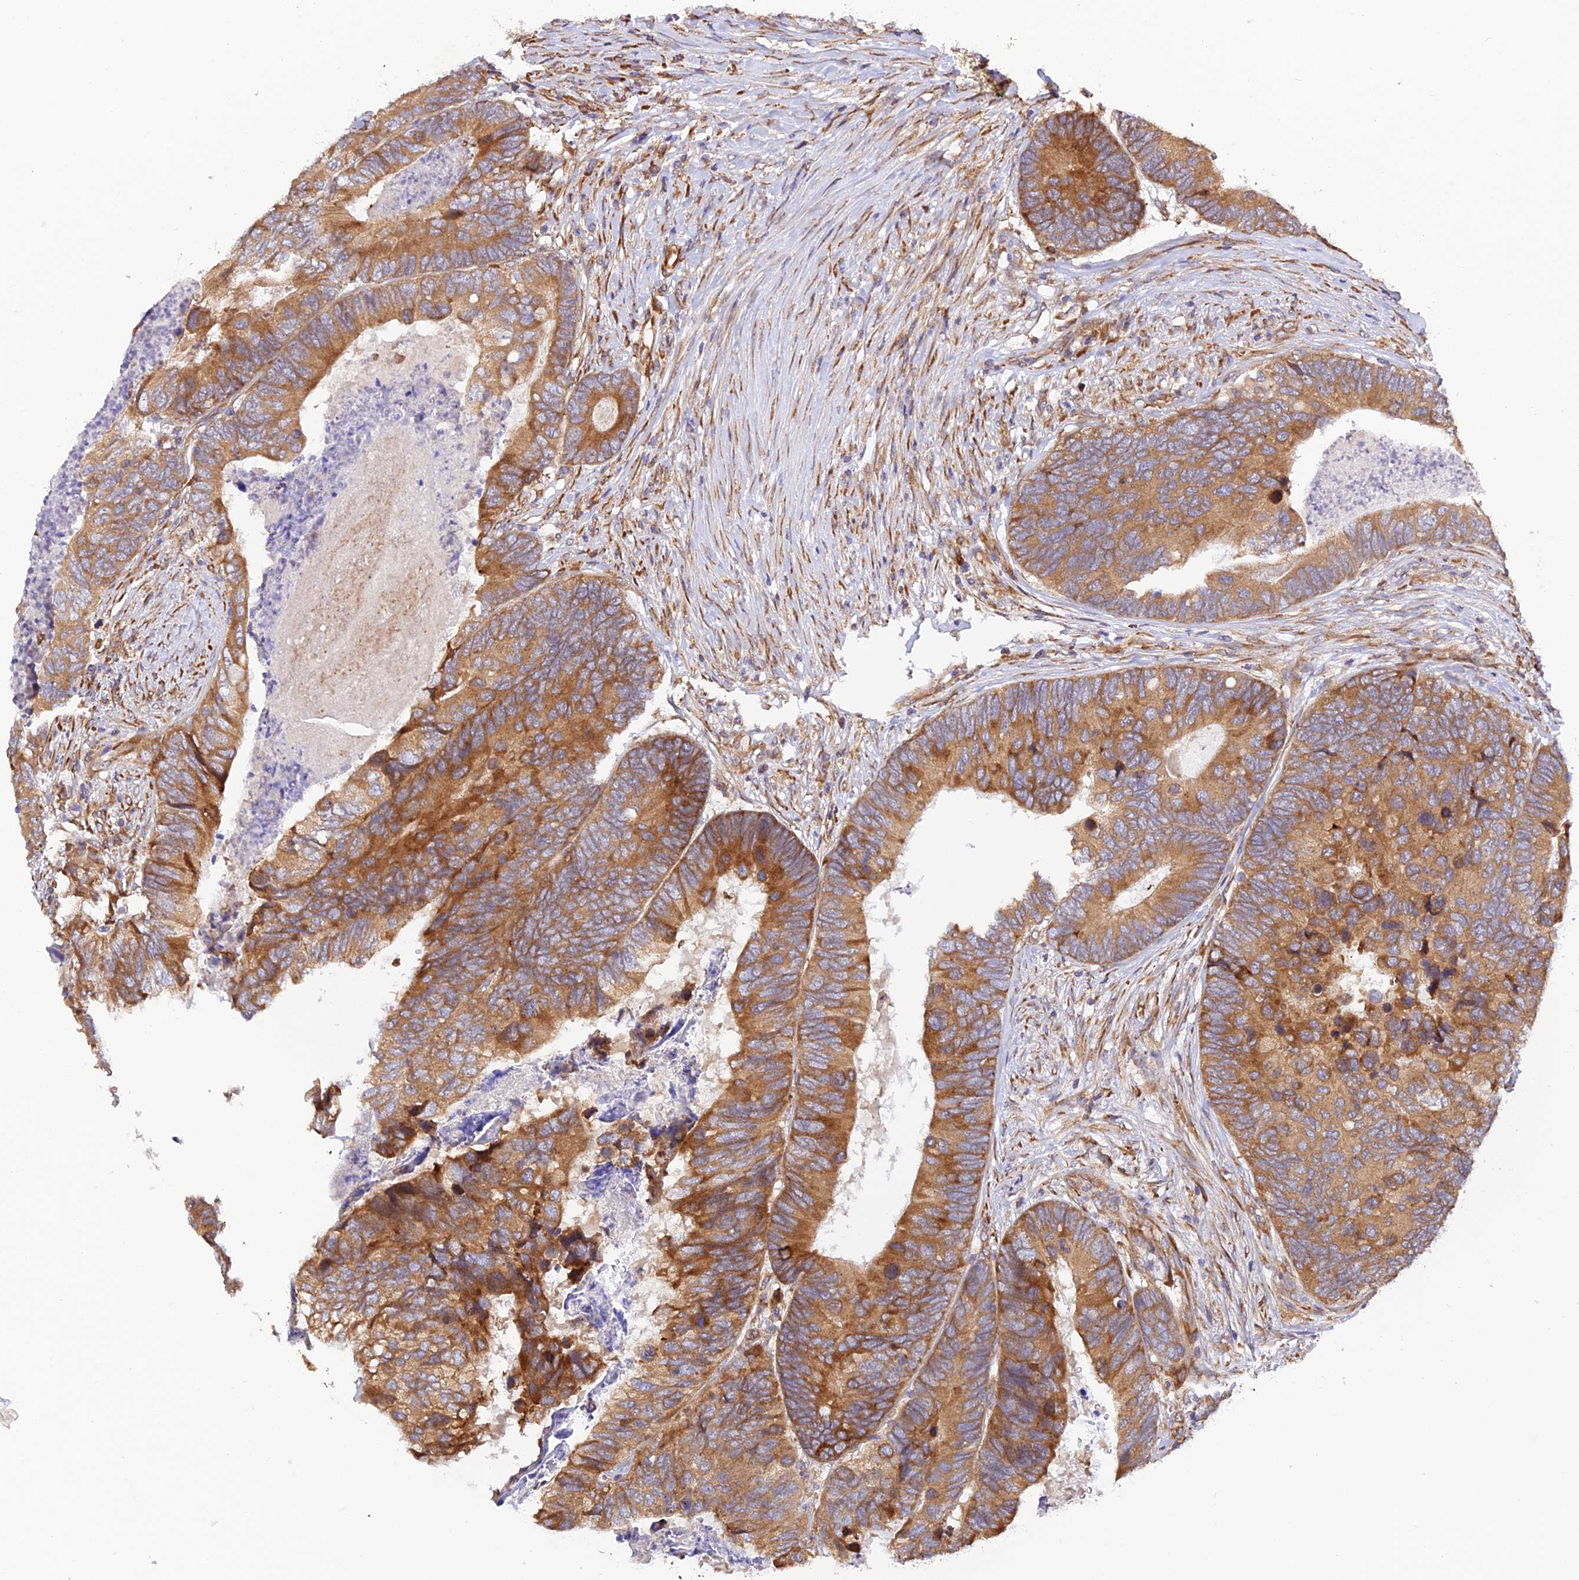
{"staining": {"intensity": "moderate", "quantity": ">75%", "location": "cytoplasmic/membranous"}, "tissue": "colorectal cancer", "cell_type": "Tumor cells", "image_type": "cancer", "snomed": [{"axis": "morphology", "description": "Adenocarcinoma, NOS"}, {"axis": "topography", "description": "Colon"}], "caption": "This photomicrograph shows immunohistochemistry (IHC) staining of human adenocarcinoma (colorectal), with medium moderate cytoplasmic/membranous staining in about >75% of tumor cells.", "gene": "RPL5", "patient": {"sex": "female", "age": 67}}